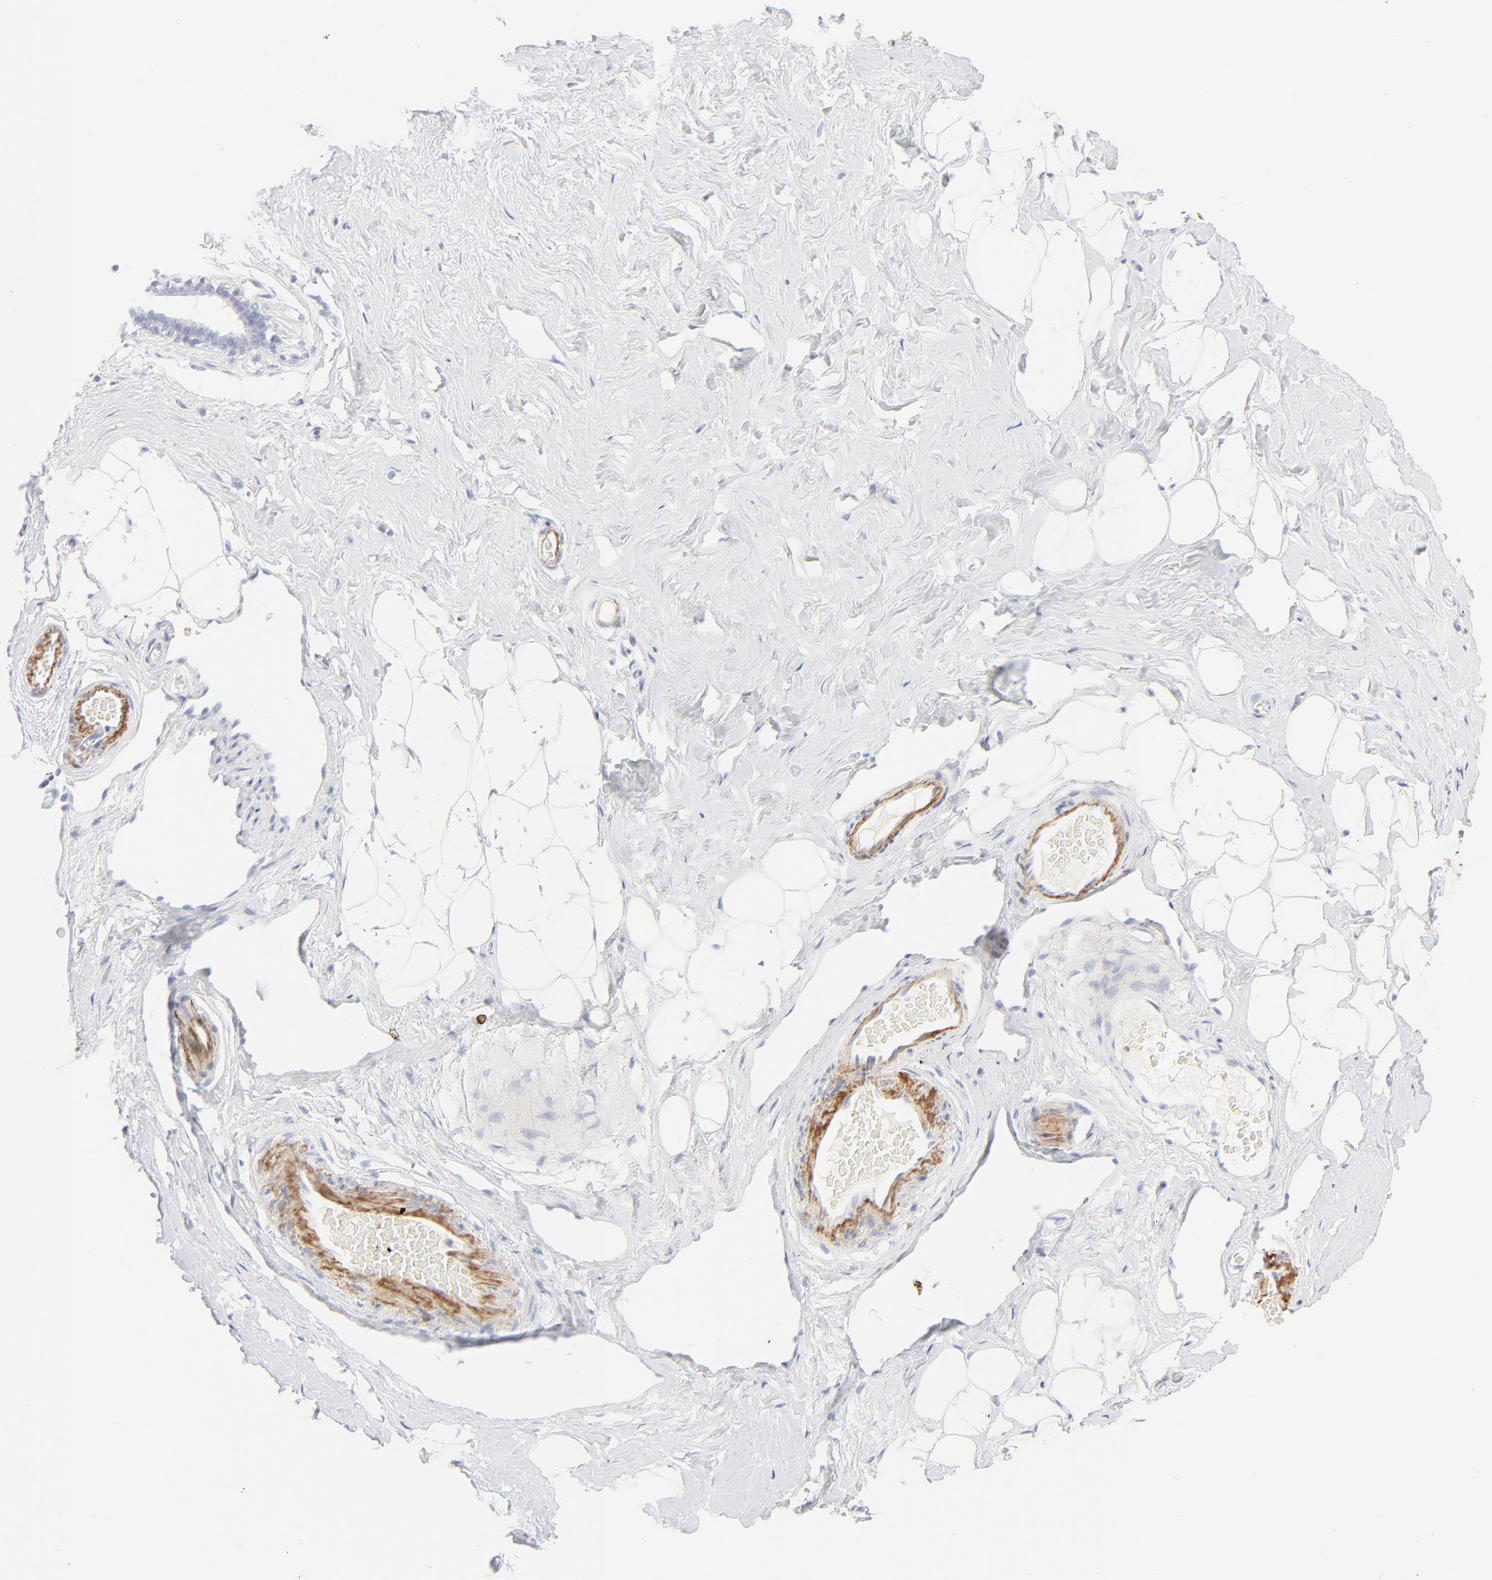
{"staining": {"intensity": "negative", "quantity": "none", "location": "none"}, "tissue": "breast", "cell_type": "Adipocytes", "image_type": "normal", "snomed": [{"axis": "morphology", "description": "Normal tissue, NOS"}, {"axis": "topography", "description": "Breast"}, {"axis": "topography", "description": "Soft tissue"}], "caption": "This is an immunohistochemistry (IHC) histopathology image of normal human breast. There is no staining in adipocytes.", "gene": "CCR7", "patient": {"sex": "female", "age": 75}}